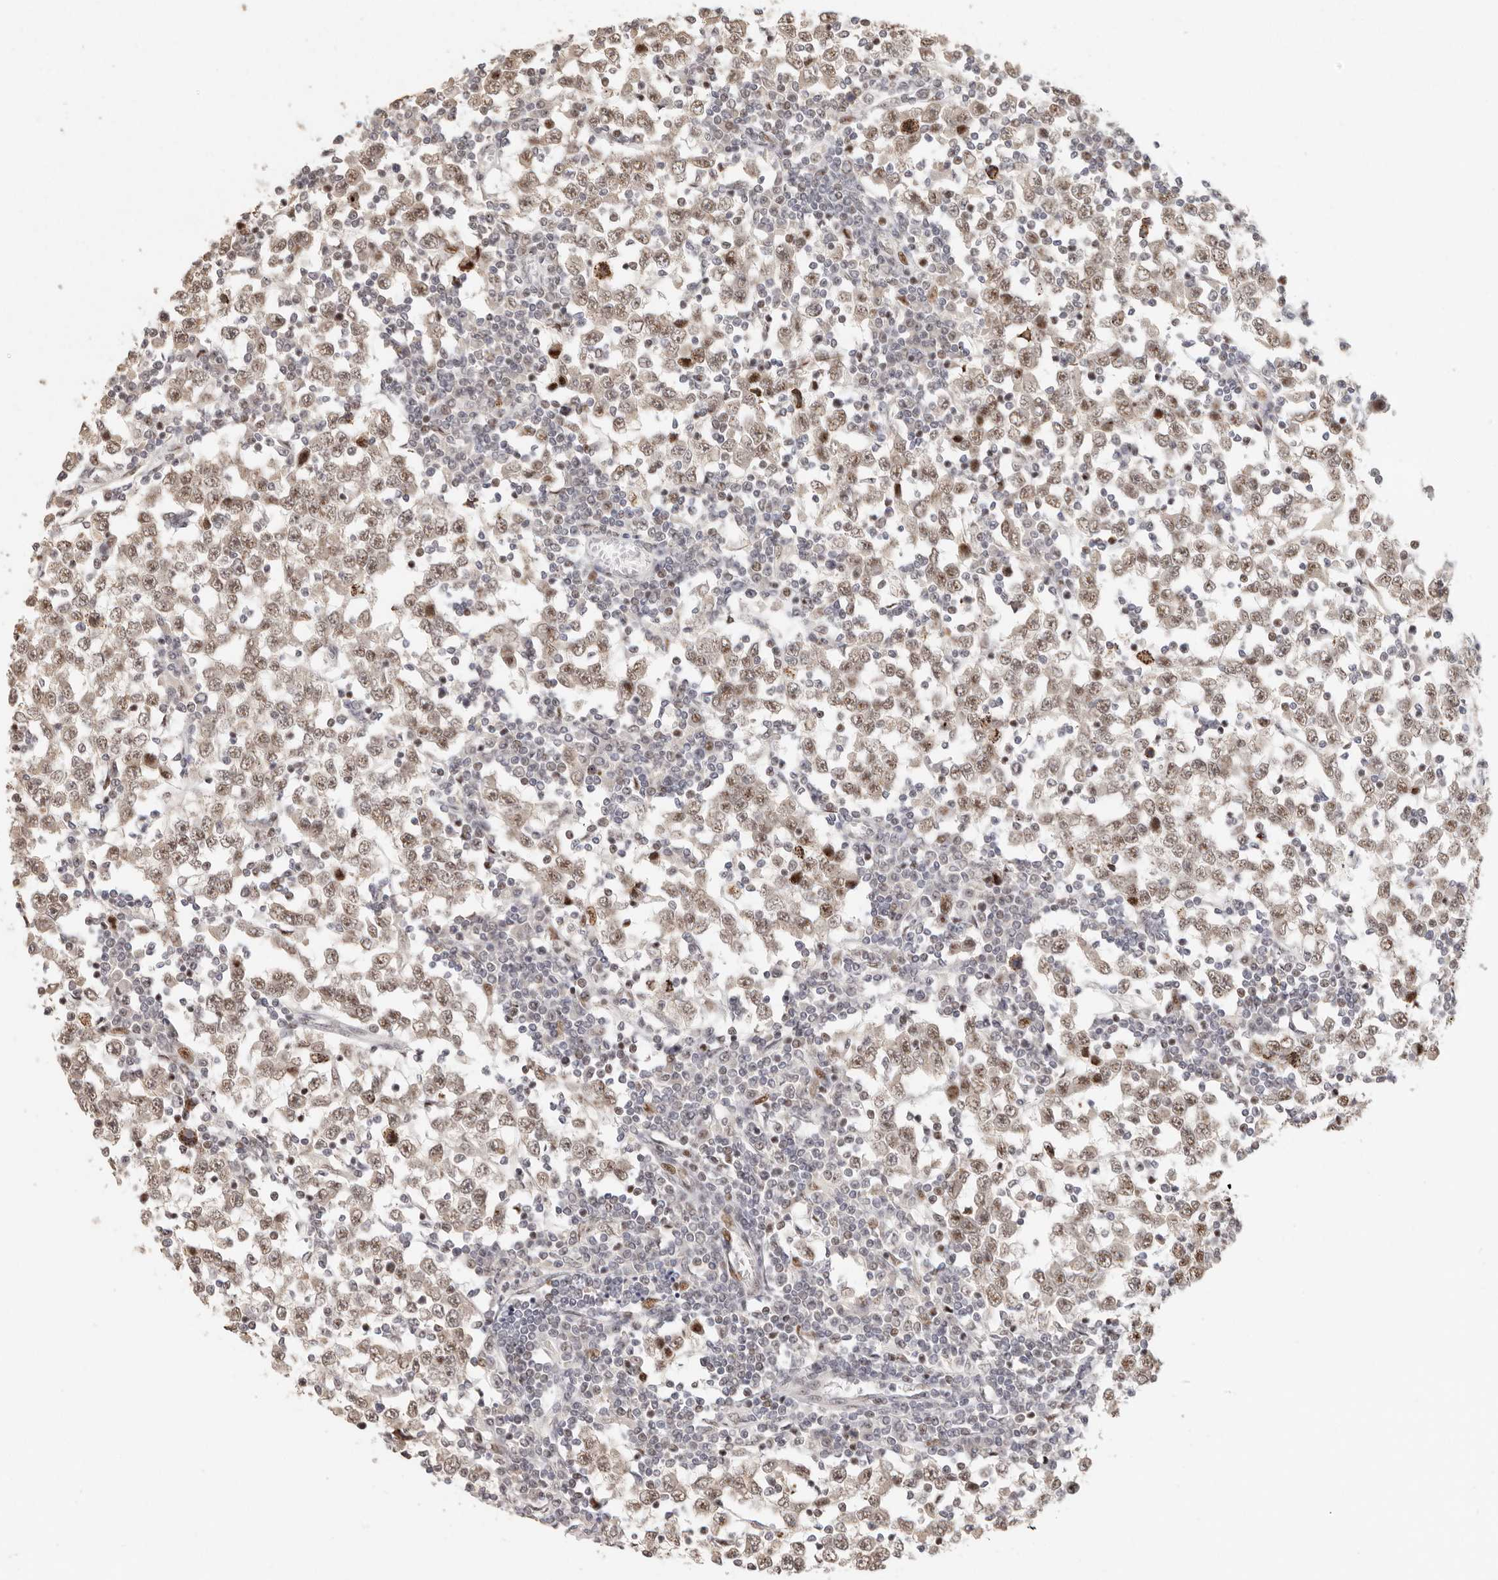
{"staining": {"intensity": "weak", "quantity": ">75%", "location": "nuclear"}, "tissue": "testis cancer", "cell_type": "Tumor cells", "image_type": "cancer", "snomed": [{"axis": "morphology", "description": "Seminoma, NOS"}, {"axis": "topography", "description": "Testis"}], "caption": "Seminoma (testis) stained with a protein marker exhibits weak staining in tumor cells.", "gene": "GPBP1L1", "patient": {"sex": "male", "age": 65}}